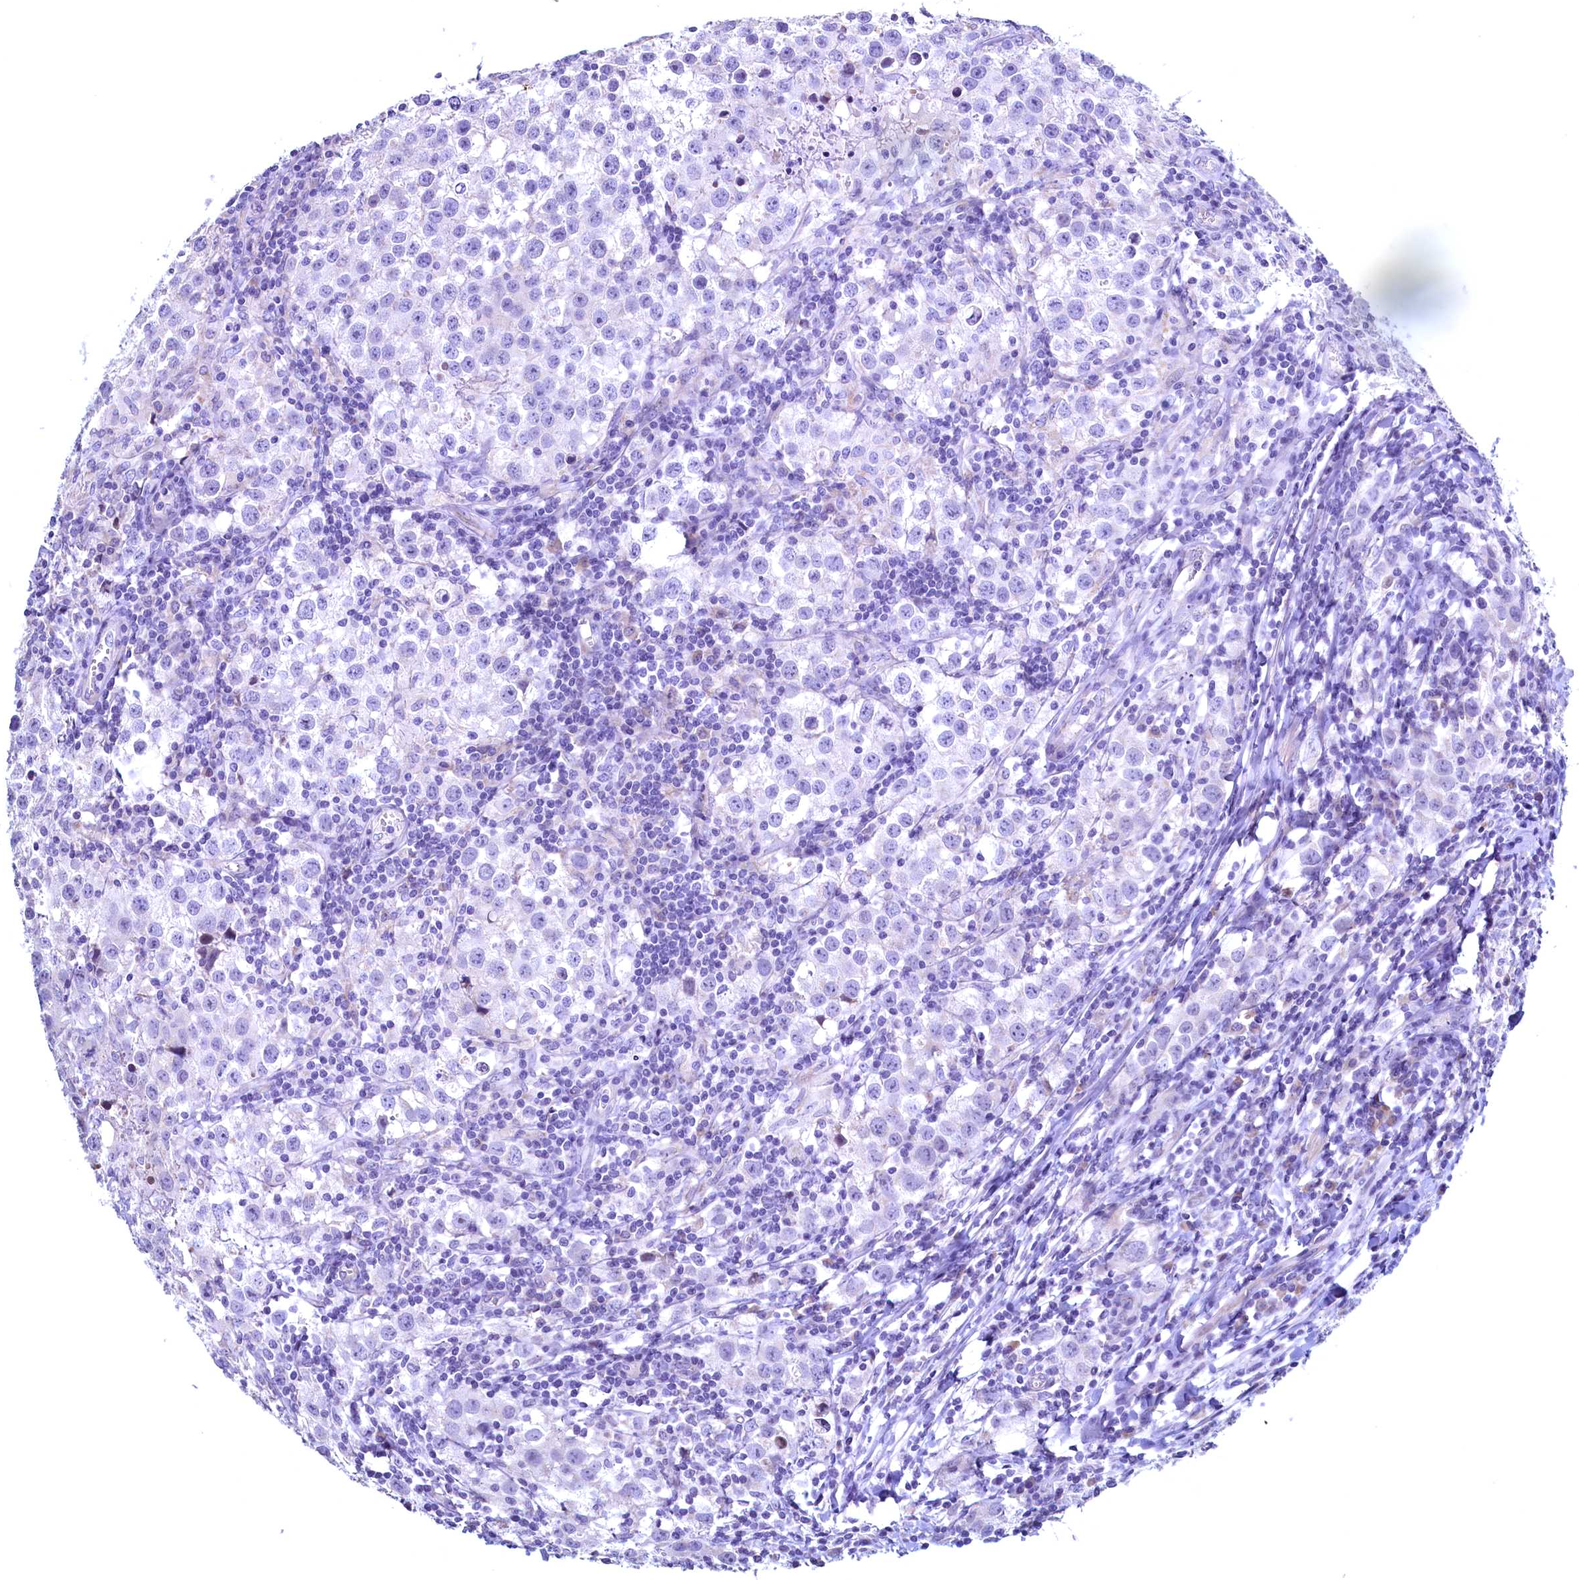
{"staining": {"intensity": "negative", "quantity": "none", "location": "none"}, "tissue": "testis cancer", "cell_type": "Tumor cells", "image_type": "cancer", "snomed": [{"axis": "morphology", "description": "Seminoma, NOS"}, {"axis": "morphology", "description": "Carcinoma, Embryonal, NOS"}, {"axis": "topography", "description": "Testis"}], "caption": "Tumor cells are negative for brown protein staining in testis cancer (embryonal carcinoma).", "gene": "MAP1LC3A", "patient": {"sex": "male", "age": 43}}